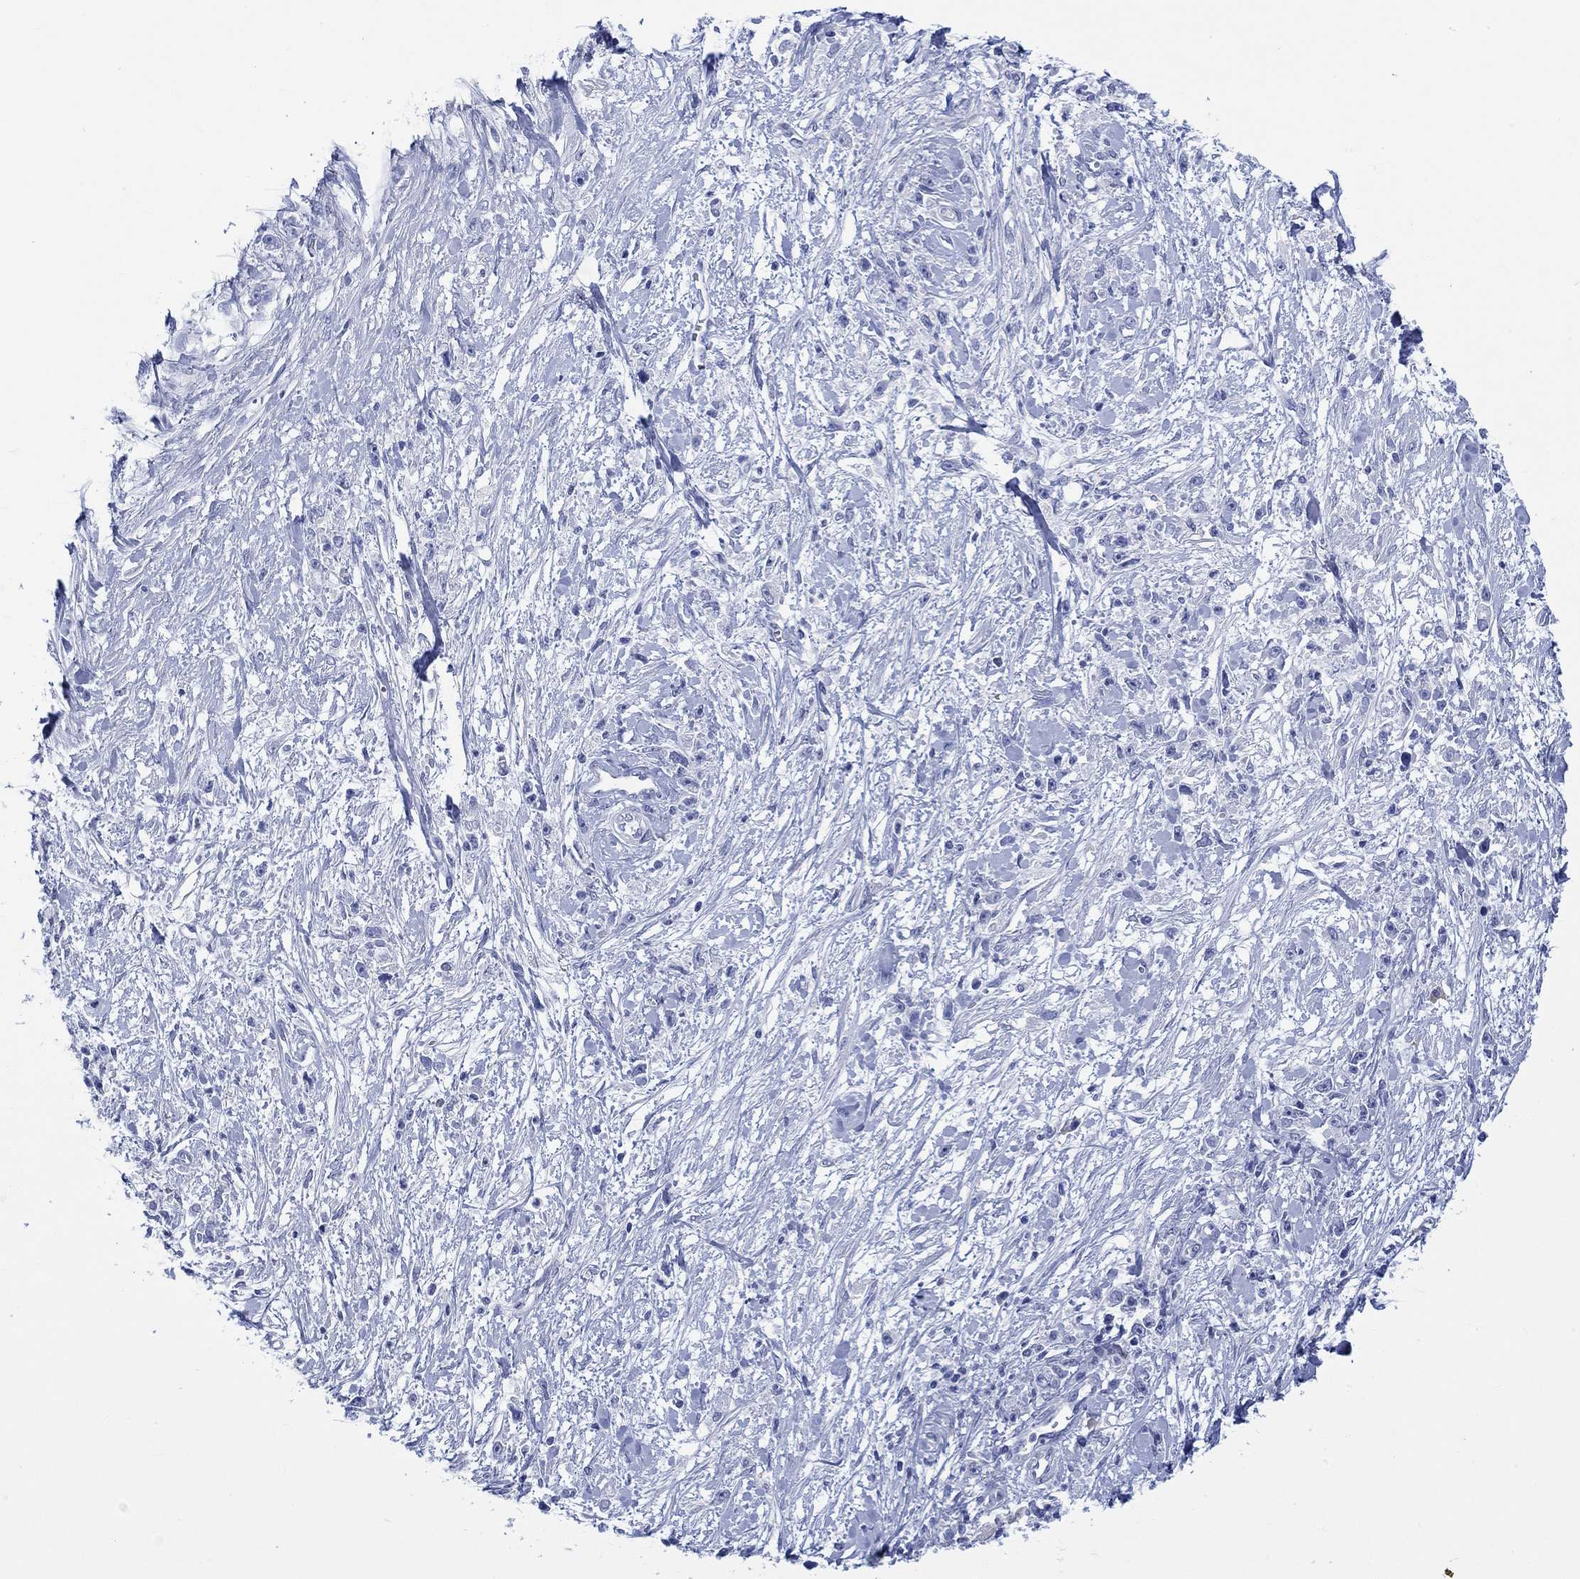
{"staining": {"intensity": "negative", "quantity": "none", "location": "none"}, "tissue": "stomach cancer", "cell_type": "Tumor cells", "image_type": "cancer", "snomed": [{"axis": "morphology", "description": "Adenocarcinoma, NOS"}, {"axis": "topography", "description": "Stomach"}], "caption": "The photomicrograph displays no significant positivity in tumor cells of stomach adenocarcinoma.", "gene": "MSI1", "patient": {"sex": "female", "age": 59}}